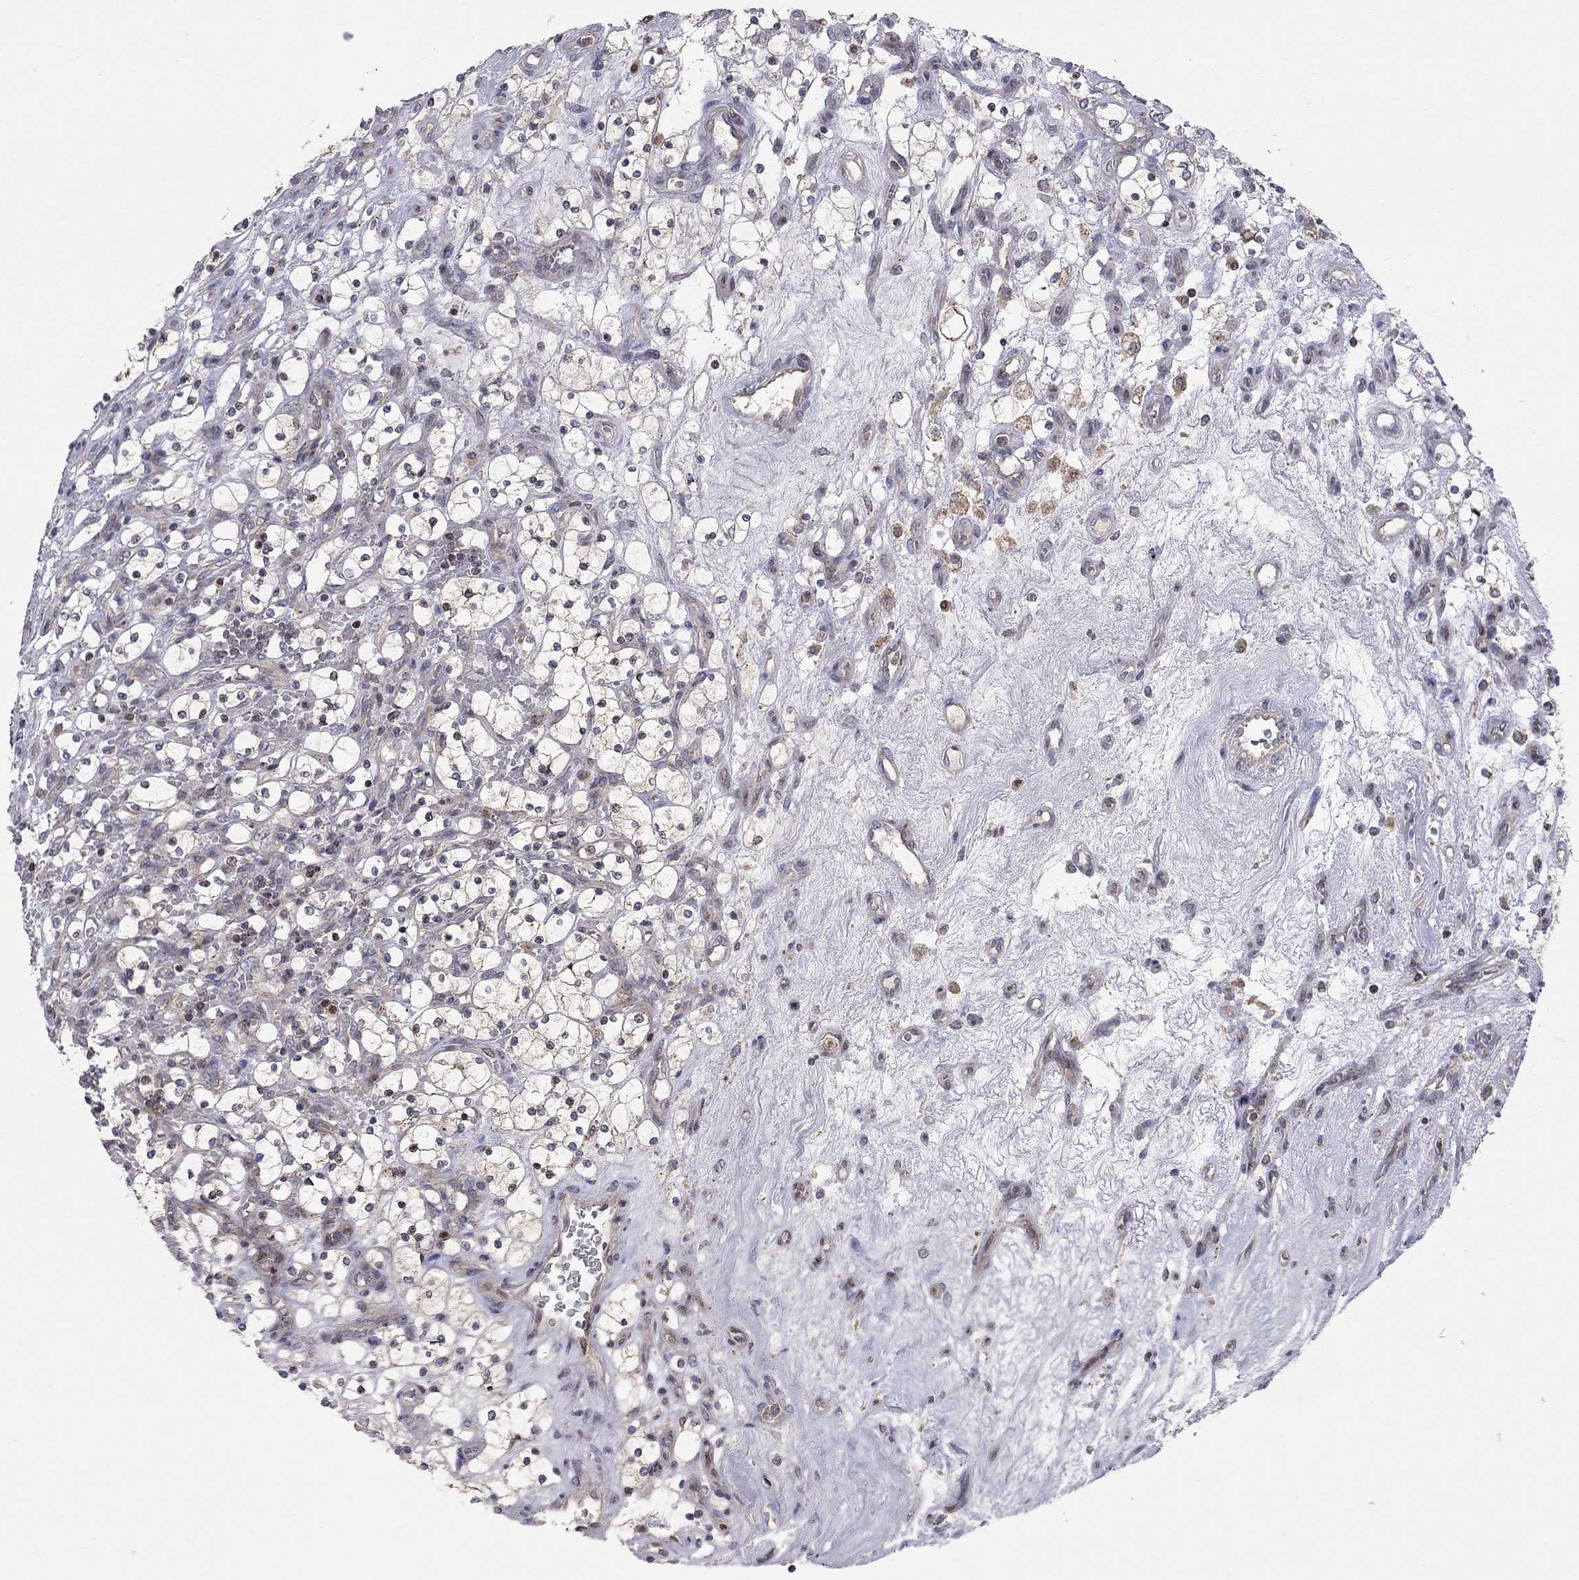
{"staining": {"intensity": "negative", "quantity": "none", "location": "none"}, "tissue": "renal cancer", "cell_type": "Tumor cells", "image_type": "cancer", "snomed": [{"axis": "morphology", "description": "Adenocarcinoma, NOS"}, {"axis": "topography", "description": "Kidney"}], "caption": "A high-resolution image shows immunohistochemistry staining of renal cancer (adenocarcinoma), which demonstrates no significant positivity in tumor cells. (DAB IHC with hematoxylin counter stain).", "gene": "ERN2", "patient": {"sex": "female", "age": 69}}